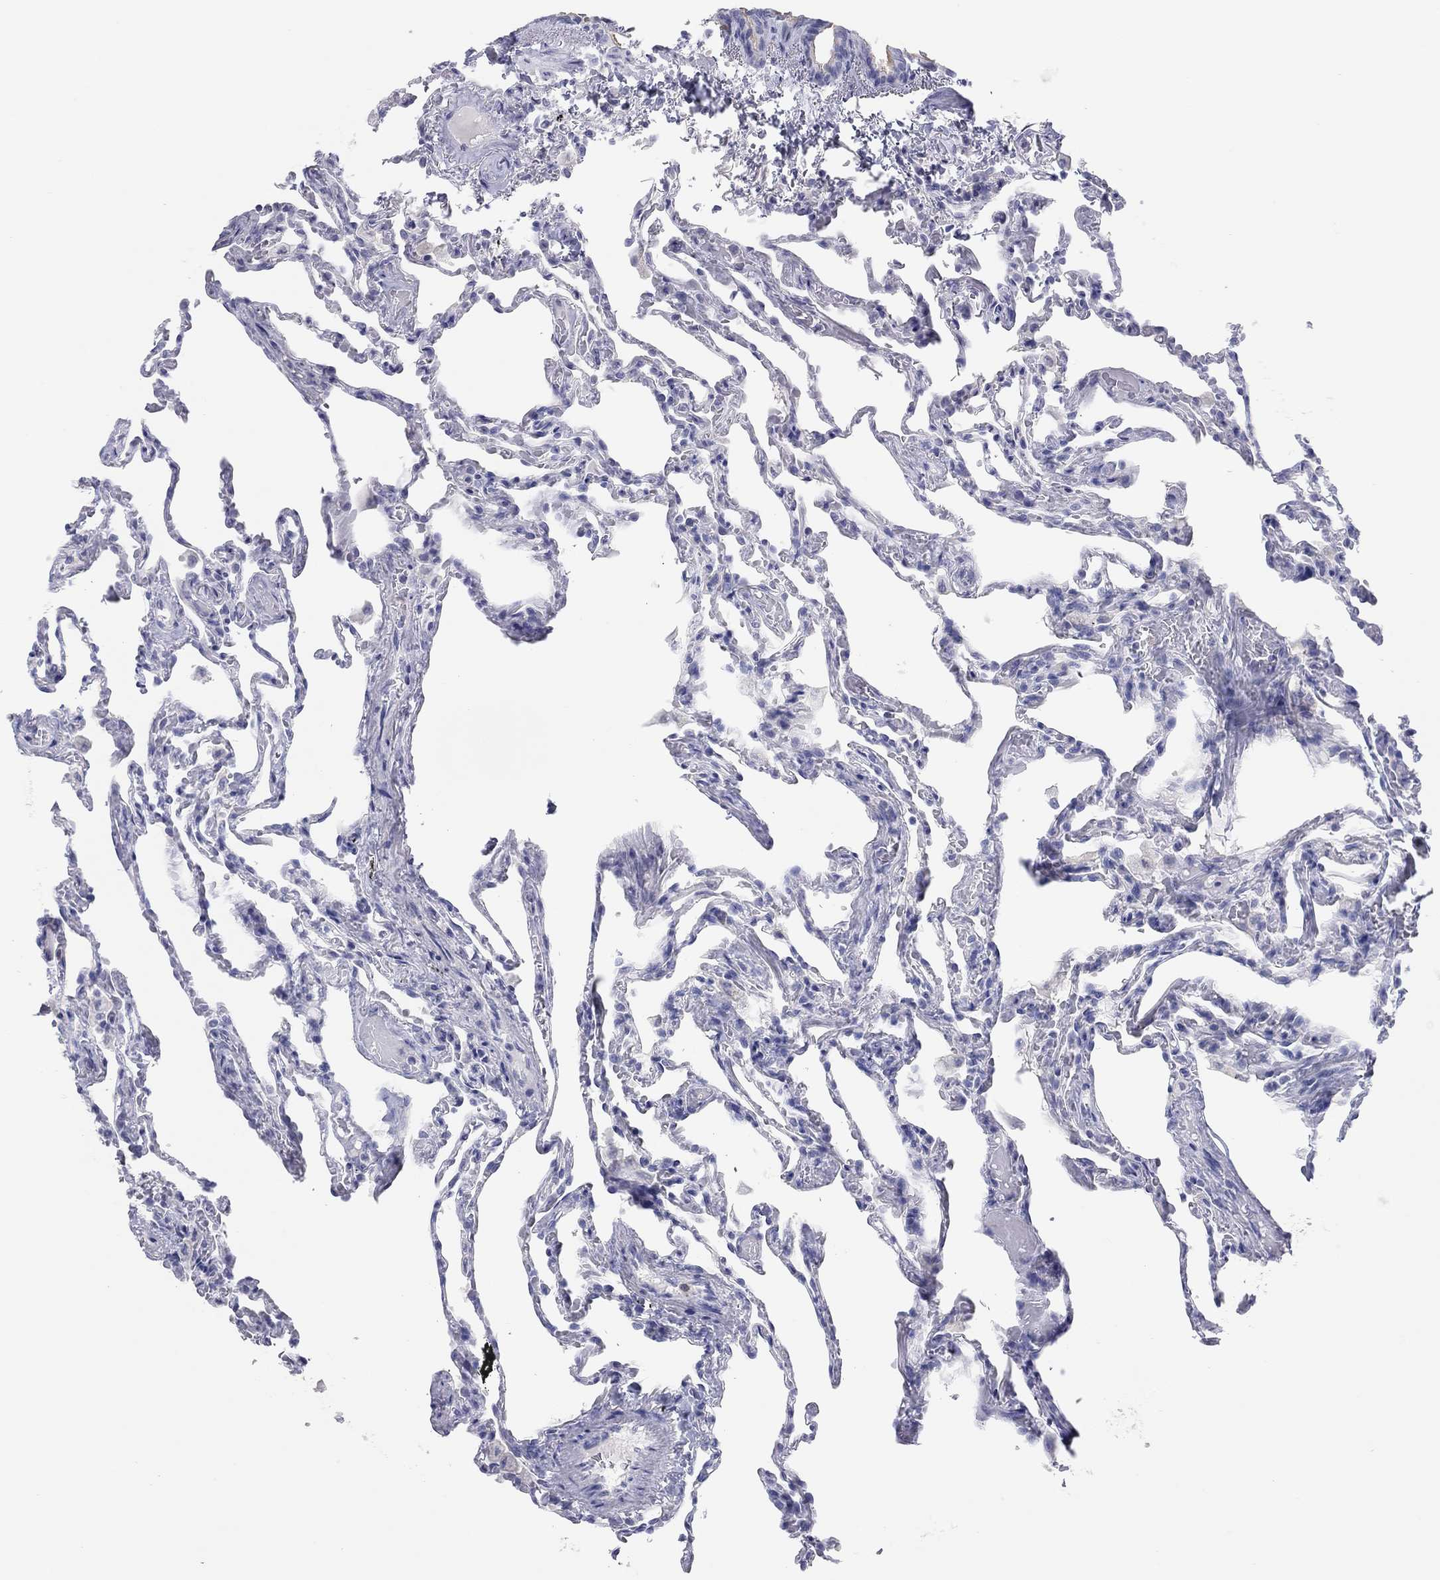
{"staining": {"intensity": "negative", "quantity": "none", "location": "none"}, "tissue": "lung", "cell_type": "Alveolar cells", "image_type": "normal", "snomed": [{"axis": "morphology", "description": "Normal tissue, NOS"}, {"axis": "topography", "description": "Lung"}], "caption": "Unremarkable lung was stained to show a protein in brown. There is no significant expression in alveolar cells. (Stains: DAB immunohistochemistry (IHC) with hematoxylin counter stain, Microscopy: brightfield microscopy at high magnification).", "gene": "CPNE6", "patient": {"sex": "female", "age": 43}}